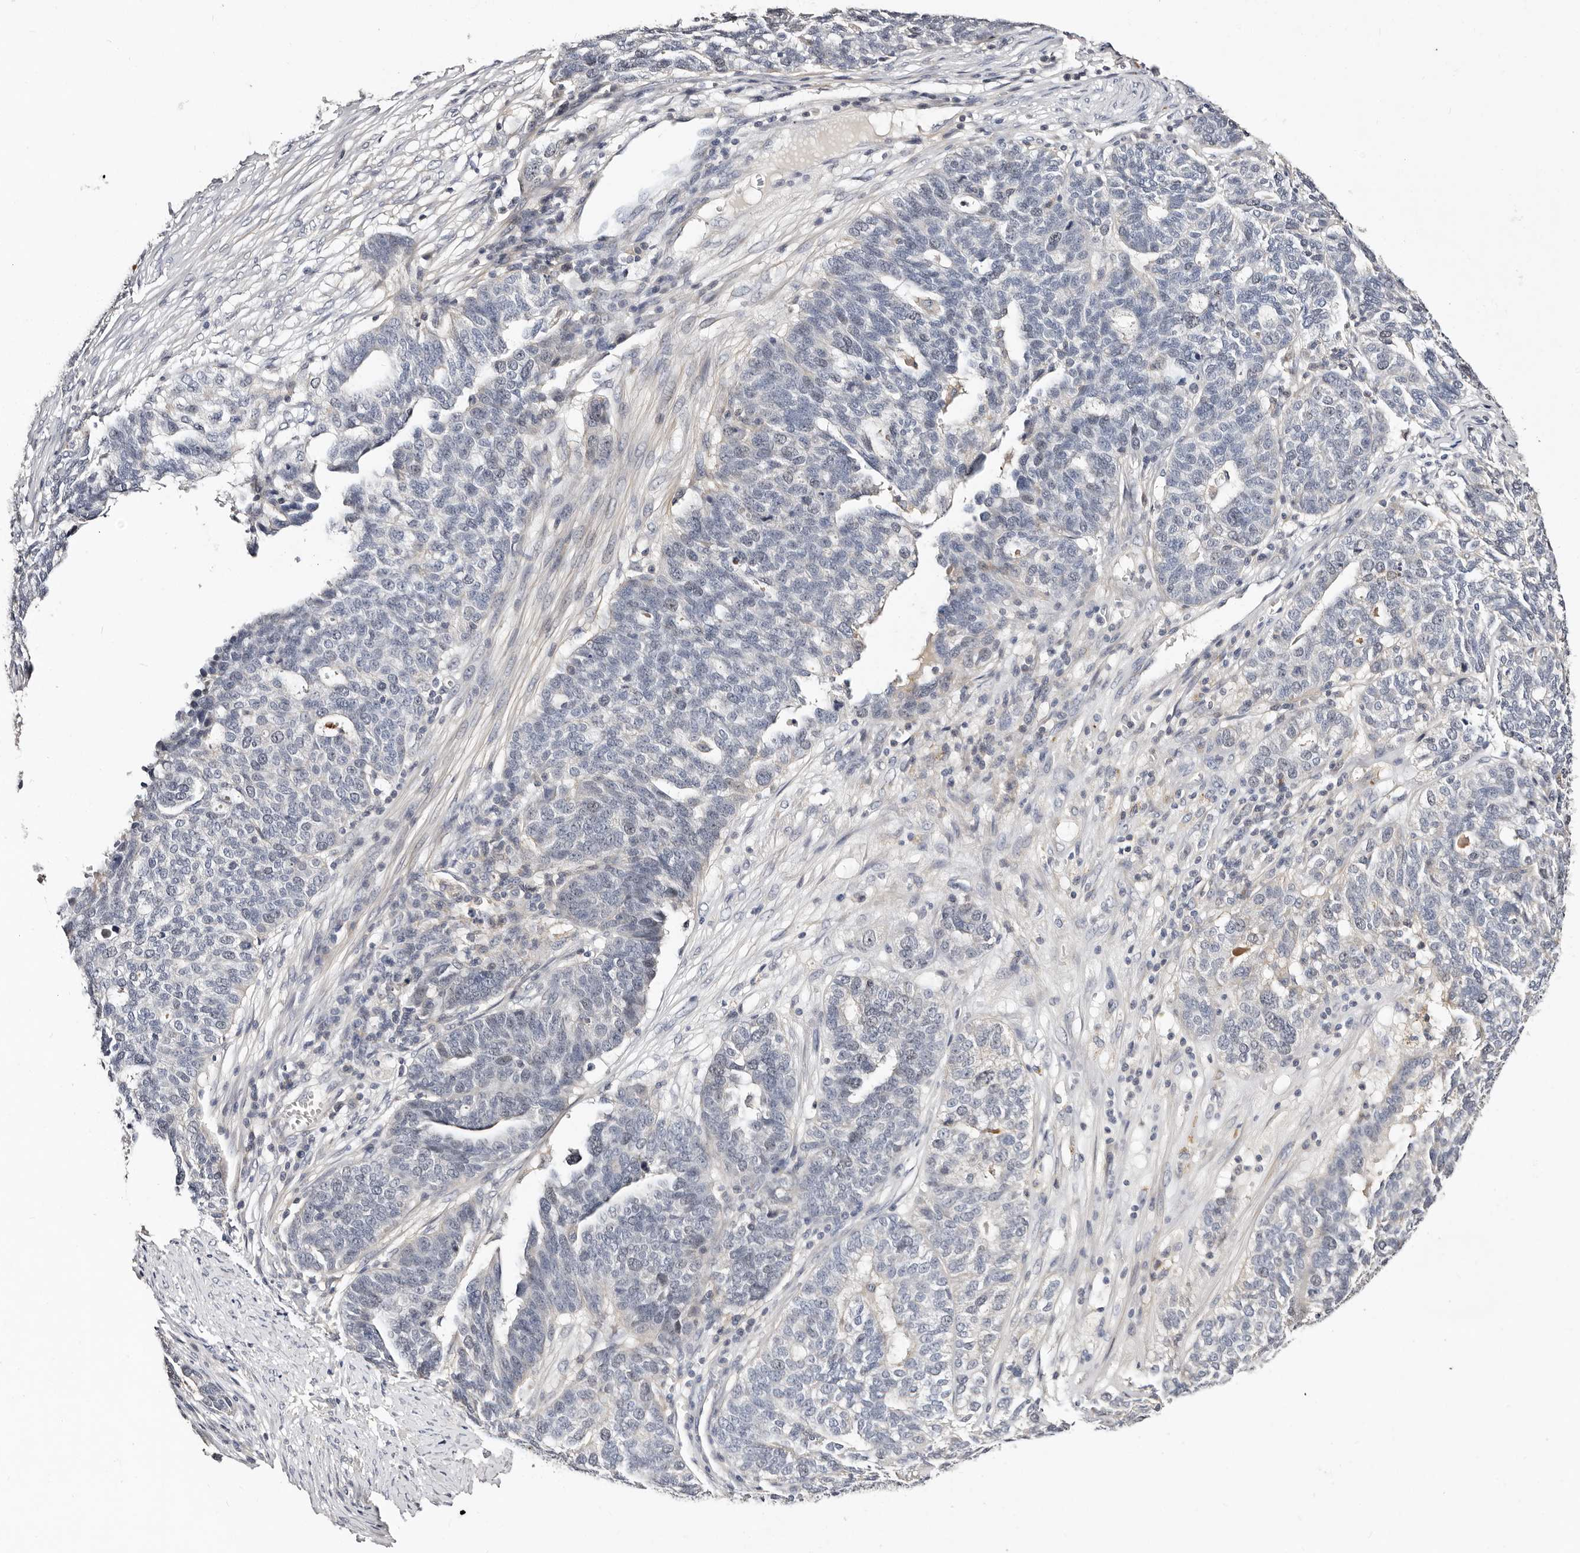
{"staining": {"intensity": "negative", "quantity": "none", "location": "none"}, "tissue": "ovarian cancer", "cell_type": "Tumor cells", "image_type": "cancer", "snomed": [{"axis": "morphology", "description": "Cystadenocarcinoma, serous, NOS"}, {"axis": "topography", "description": "Ovary"}], "caption": "DAB (3,3'-diaminobenzidine) immunohistochemical staining of serous cystadenocarcinoma (ovarian) displays no significant expression in tumor cells.", "gene": "MRPS33", "patient": {"sex": "female", "age": 59}}